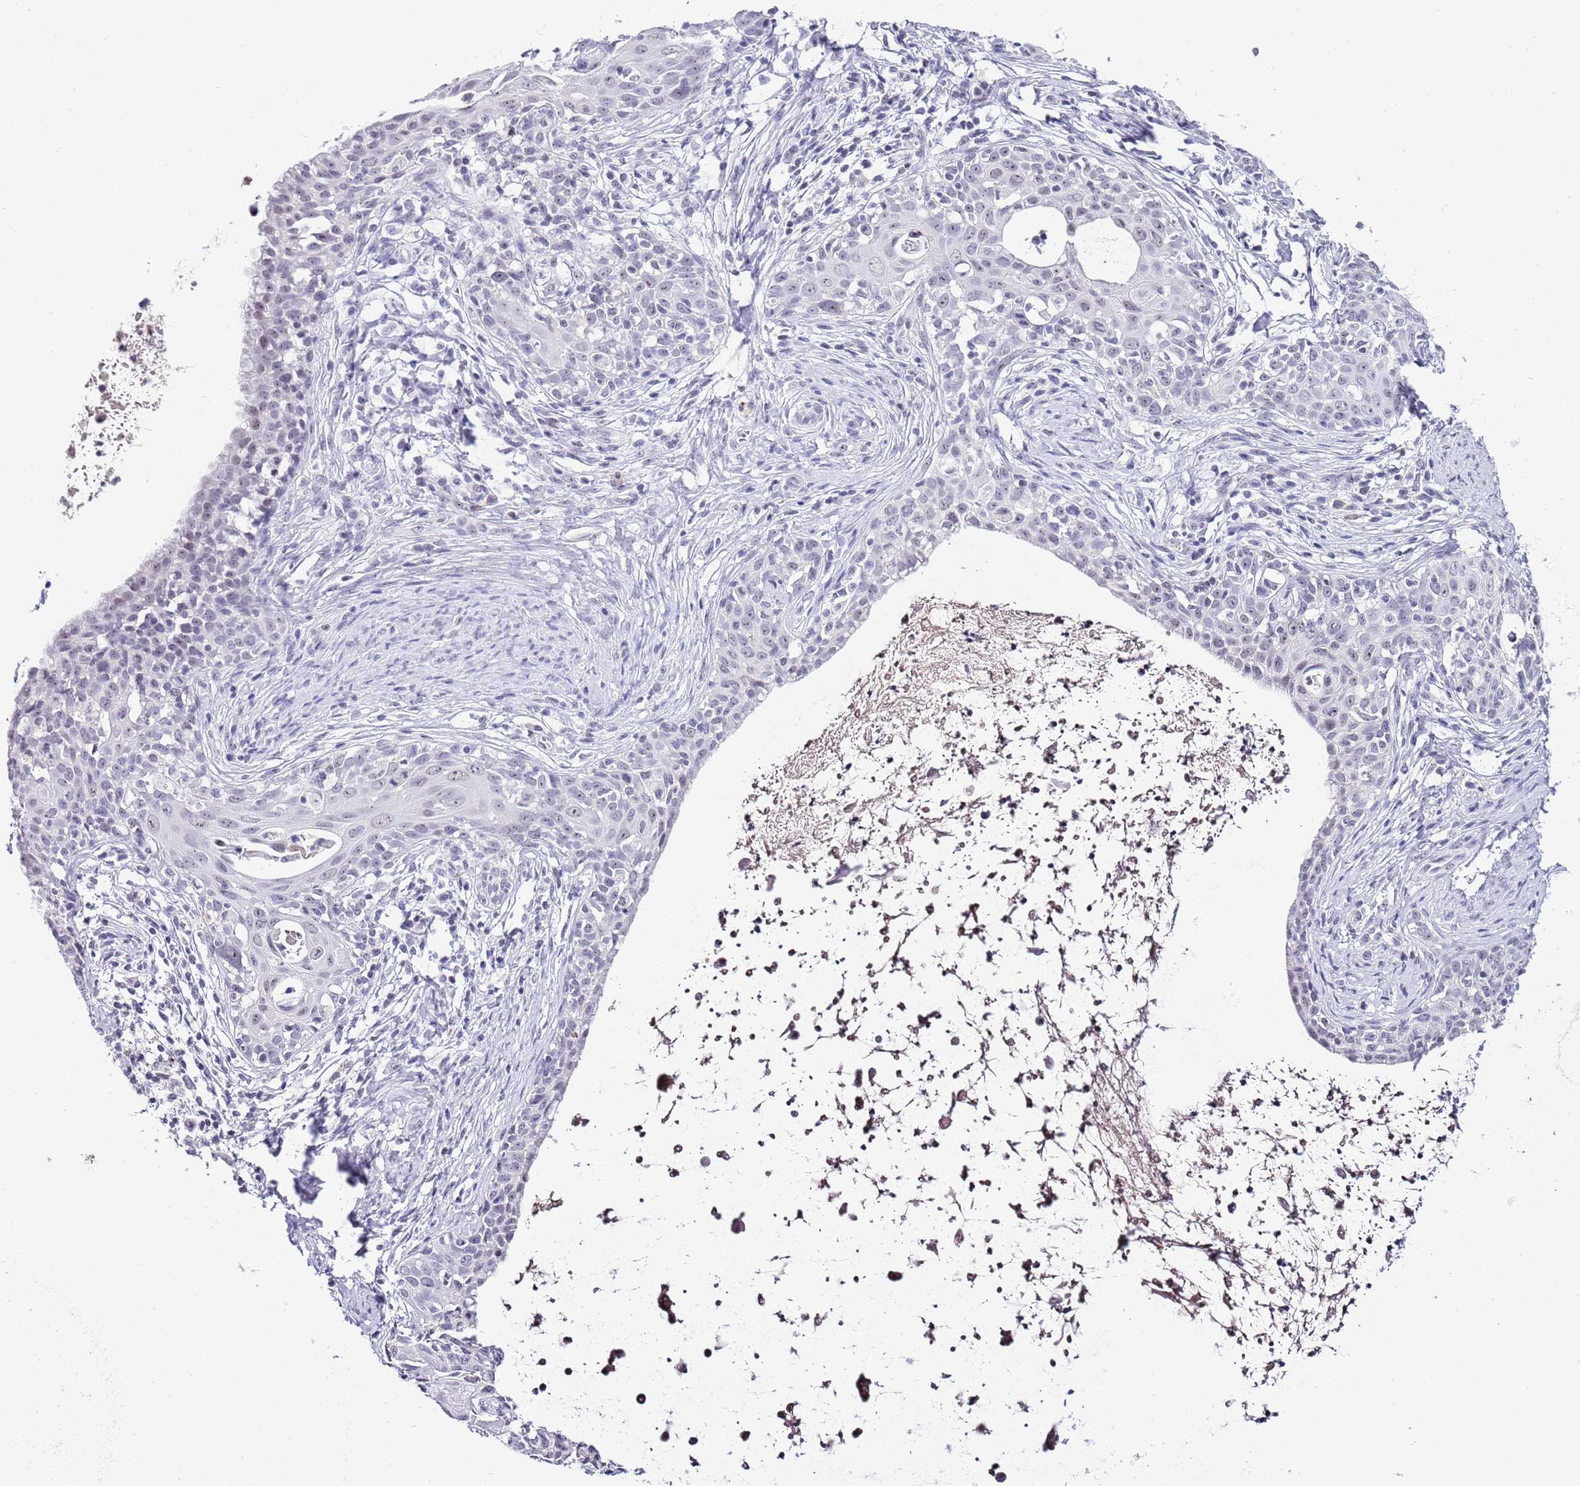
{"staining": {"intensity": "negative", "quantity": "none", "location": "none"}, "tissue": "cervical cancer", "cell_type": "Tumor cells", "image_type": "cancer", "snomed": [{"axis": "morphology", "description": "Squamous cell carcinoma, NOS"}, {"axis": "topography", "description": "Cervix"}], "caption": "Image shows no protein staining in tumor cells of squamous cell carcinoma (cervical) tissue.", "gene": "NOP56", "patient": {"sex": "female", "age": 52}}